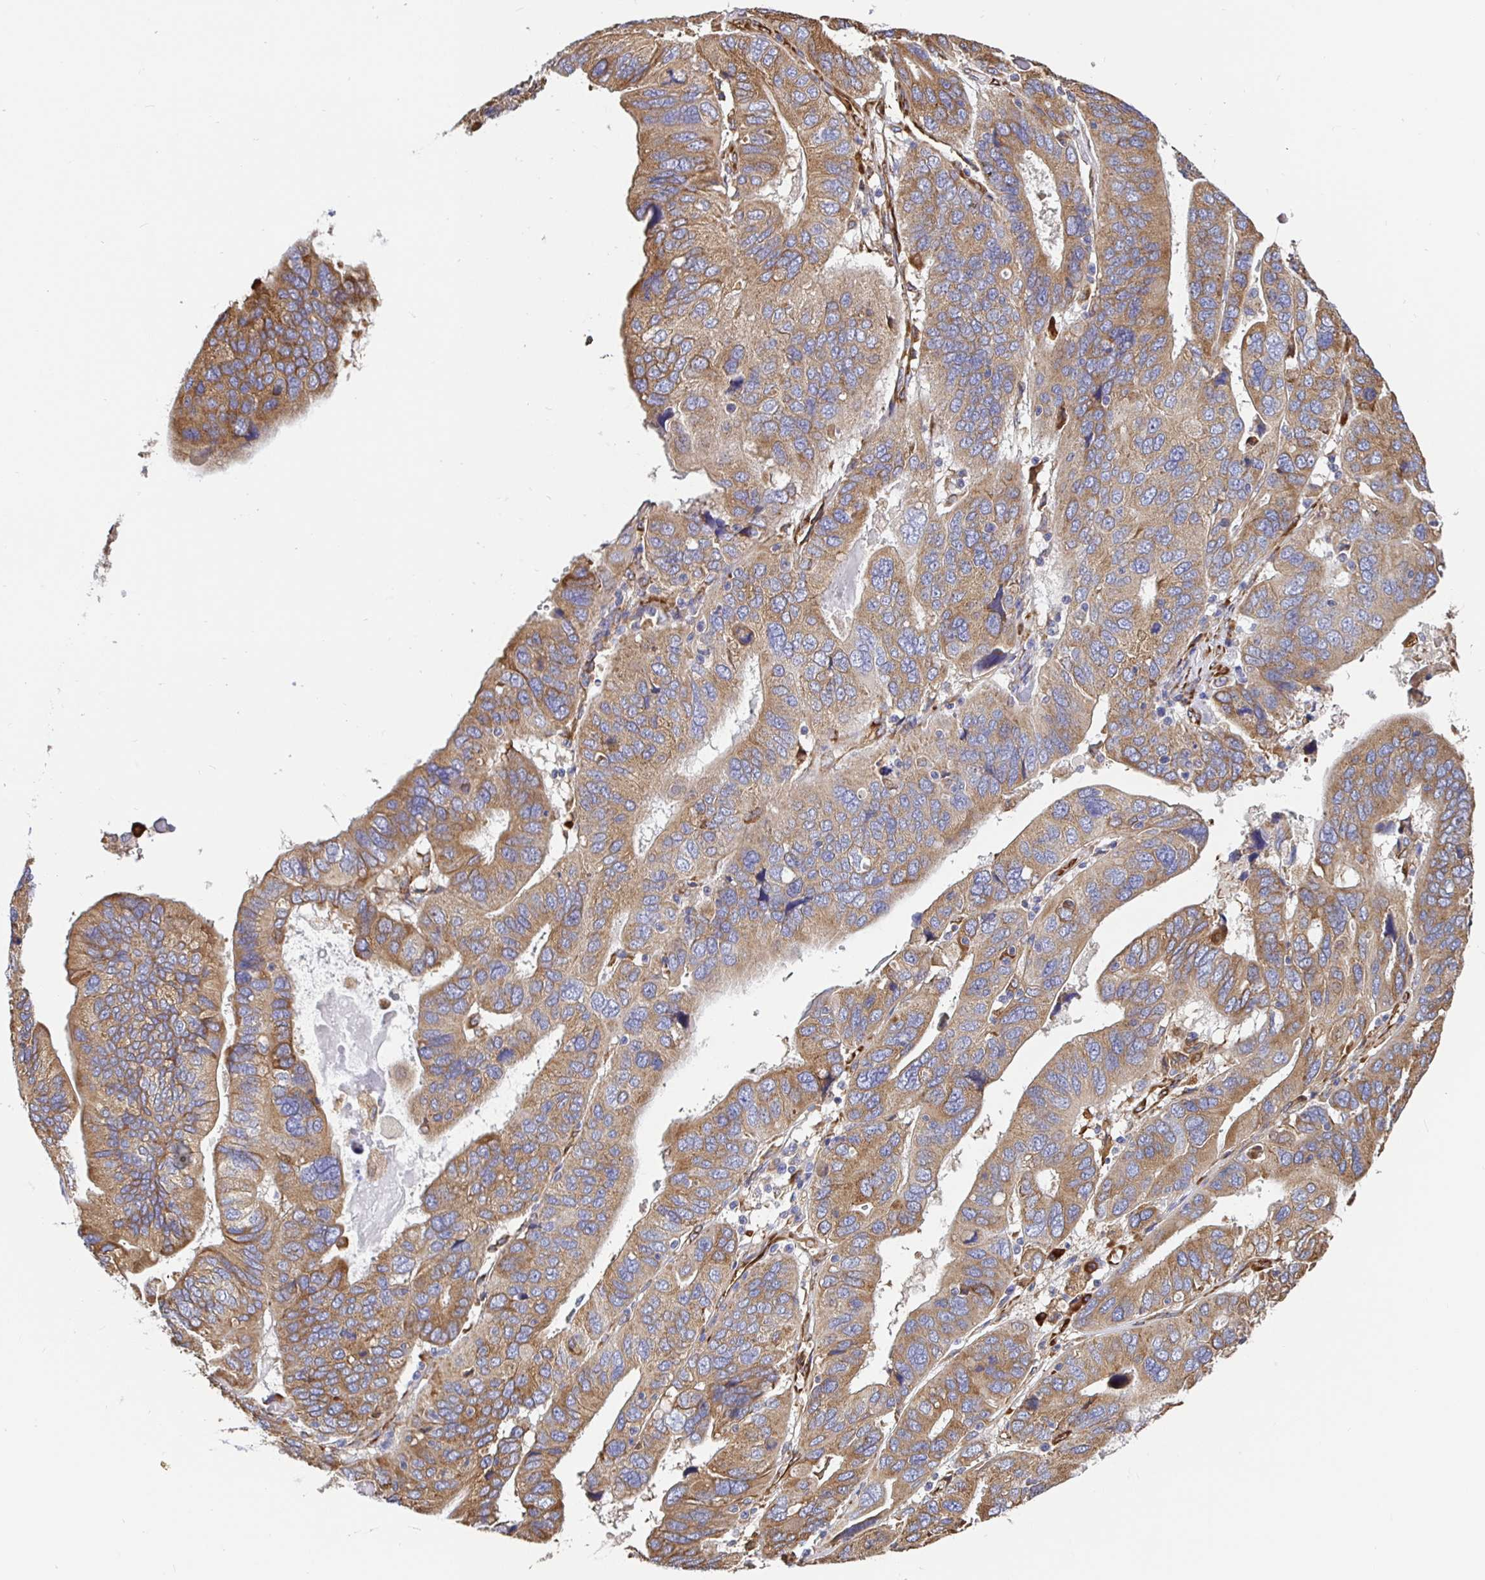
{"staining": {"intensity": "moderate", "quantity": ">75%", "location": "cytoplasmic/membranous"}, "tissue": "ovarian cancer", "cell_type": "Tumor cells", "image_type": "cancer", "snomed": [{"axis": "morphology", "description": "Cystadenocarcinoma, serous, NOS"}, {"axis": "topography", "description": "Ovary"}], "caption": "A micrograph showing moderate cytoplasmic/membranous staining in approximately >75% of tumor cells in serous cystadenocarcinoma (ovarian), as visualized by brown immunohistochemical staining.", "gene": "MAOA", "patient": {"sex": "female", "age": 79}}